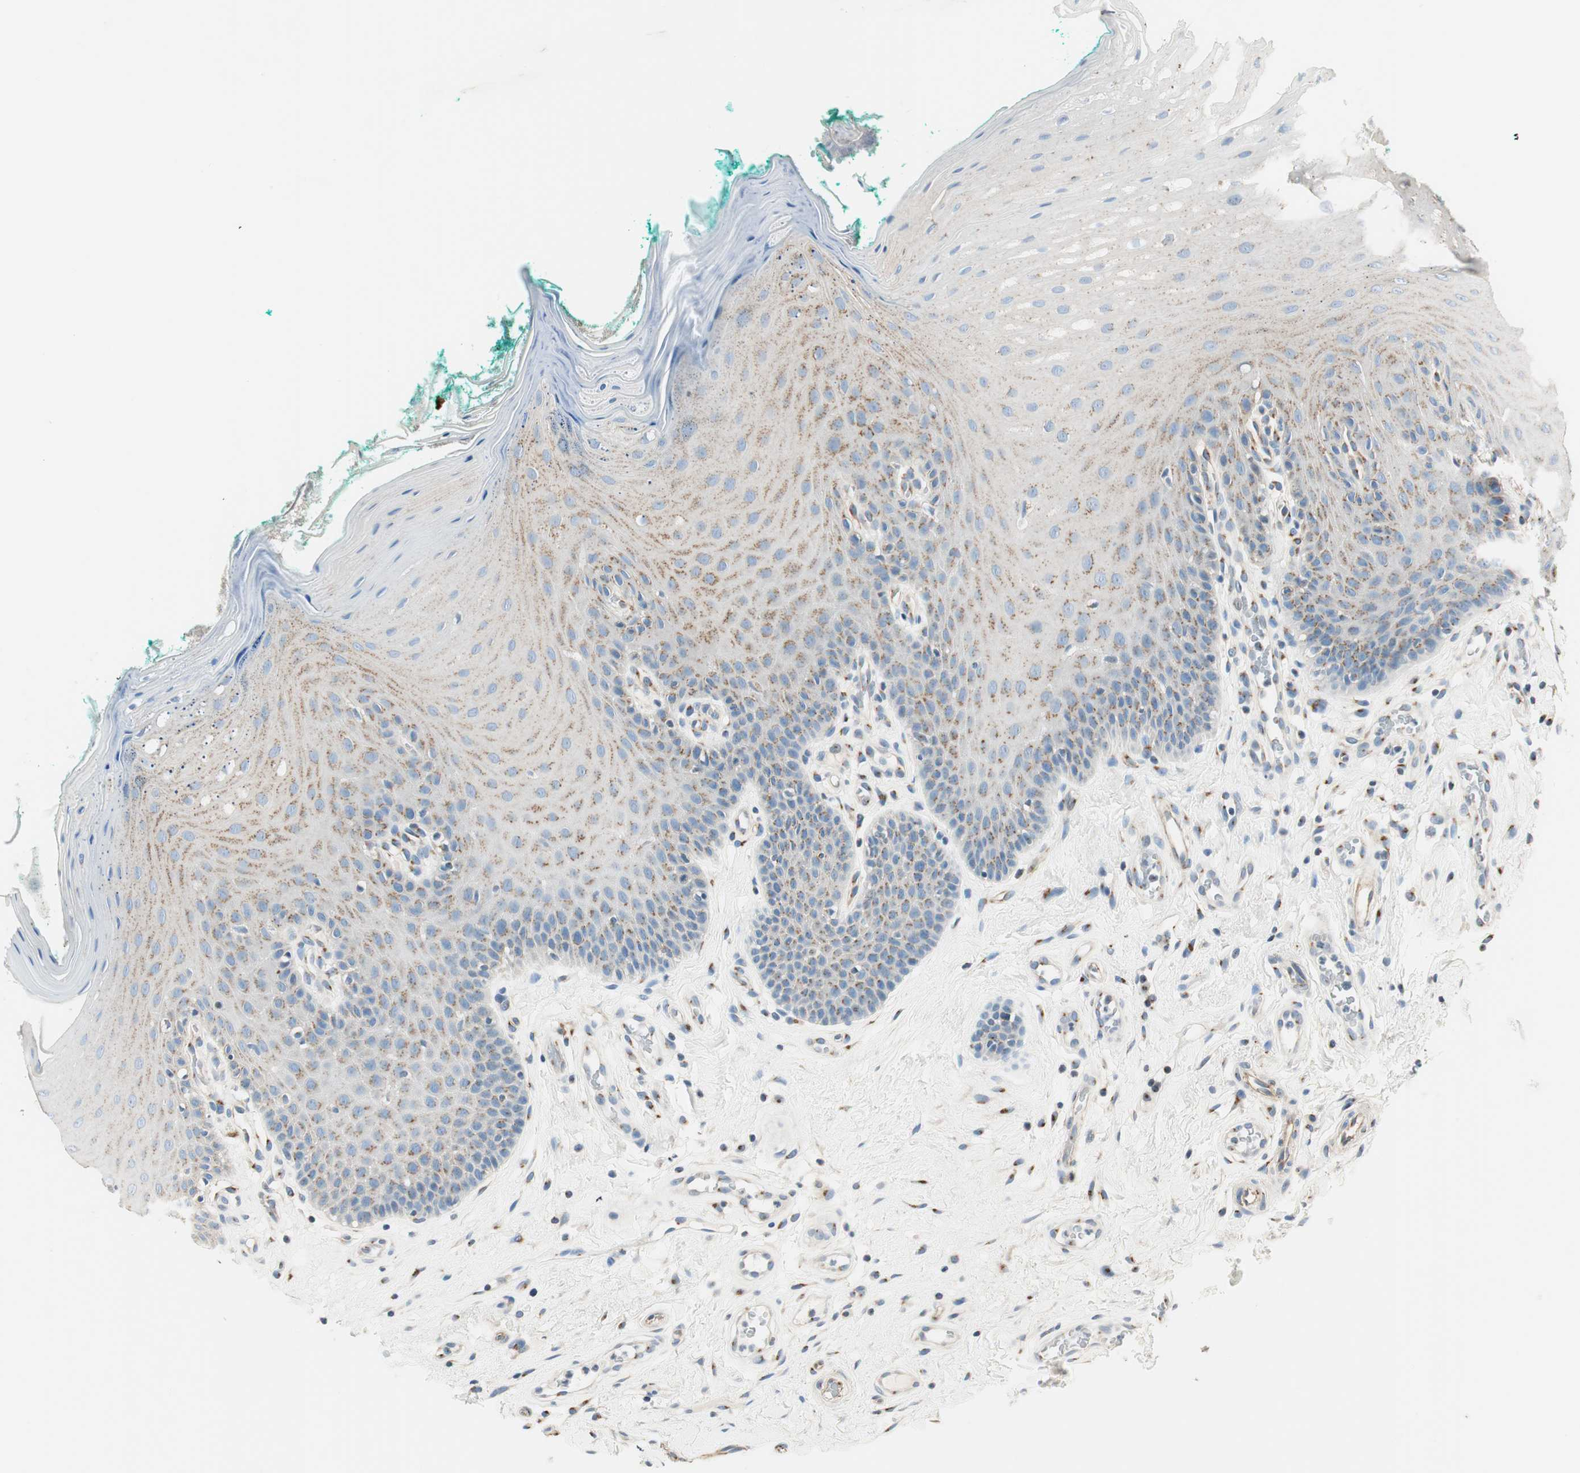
{"staining": {"intensity": "moderate", "quantity": "25%-75%", "location": "cytoplasmic/membranous"}, "tissue": "oral mucosa", "cell_type": "Squamous epithelial cells", "image_type": "normal", "snomed": [{"axis": "morphology", "description": "Normal tissue, NOS"}, {"axis": "topography", "description": "Skeletal muscle"}, {"axis": "topography", "description": "Oral tissue"}], "caption": "Brown immunohistochemical staining in normal oral mucosa exhibits moderate cytoplasmic/membranous positivity in approximately 25%-75% of squamous epithelial cells.", "gene": "TMF1", "patient": {"sex": "male", "age": 58}}